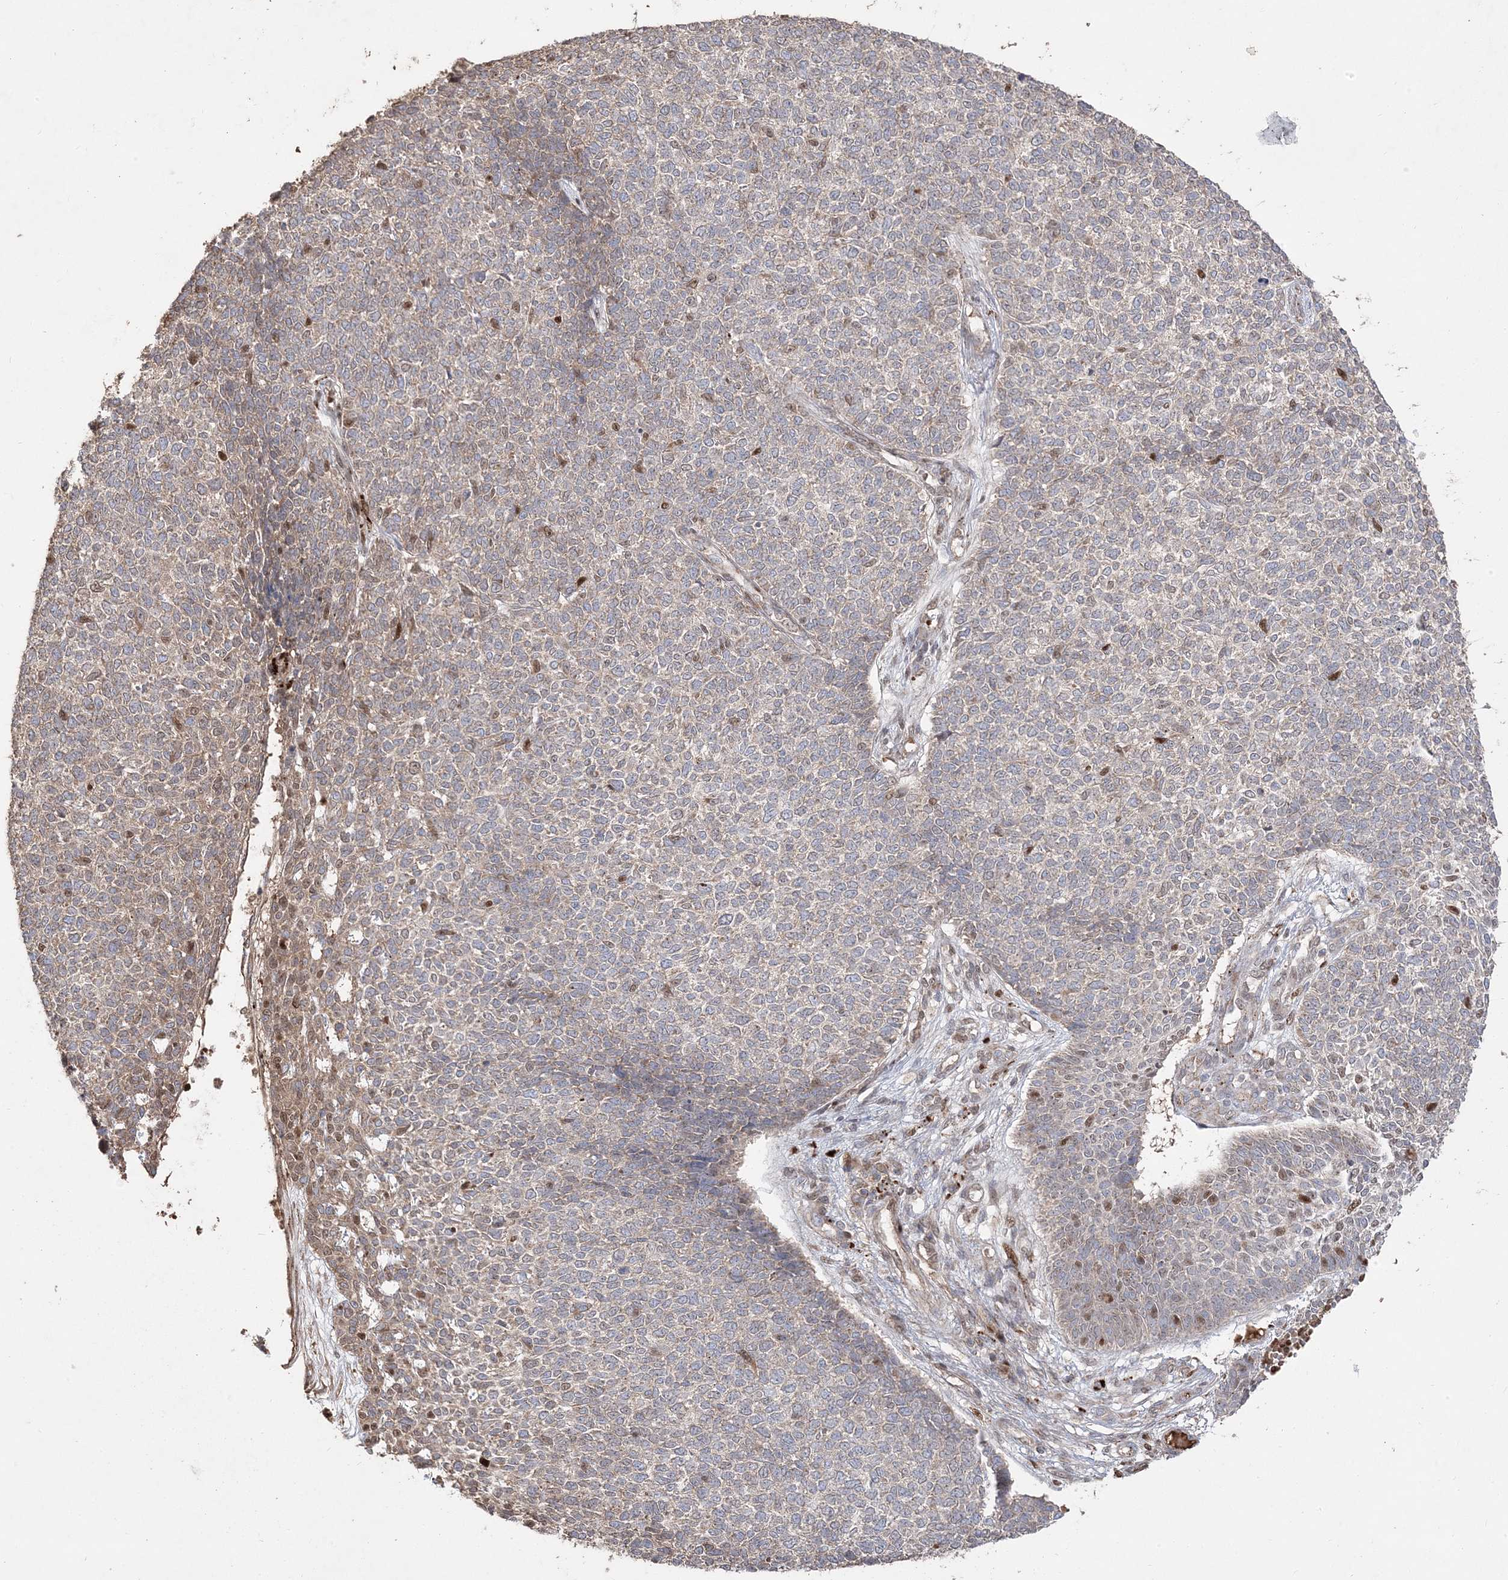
{"staining": {"intensity": "moderate", "quantity": "25%-75%", "location": "cytoplasmic/membranous"}, "tissue": "skin cancer", "cell_type": "Tumor cells", "image_type": "cancer", "snomed": [{"axis": "morphology", "description": "Basal cell carcinoma"}, {"axis": "topography", "description": "Skin"}], "caption": "Immunohistochemistry (IHC) staining of skin cancer (basal cell carcinoma), which demonstrates medium levels of moderate cytoplasmic/membranous expression in about 25%-75% of tumor cells indicating moderate cytoplasmic/membranous protein staining. The staining was performed using DAB (brown) for protein detection and nuclei were counterstained in hematoxylin (blue).", "gene": "PPOX", "patient": {"sex": "female", "age": 84}}